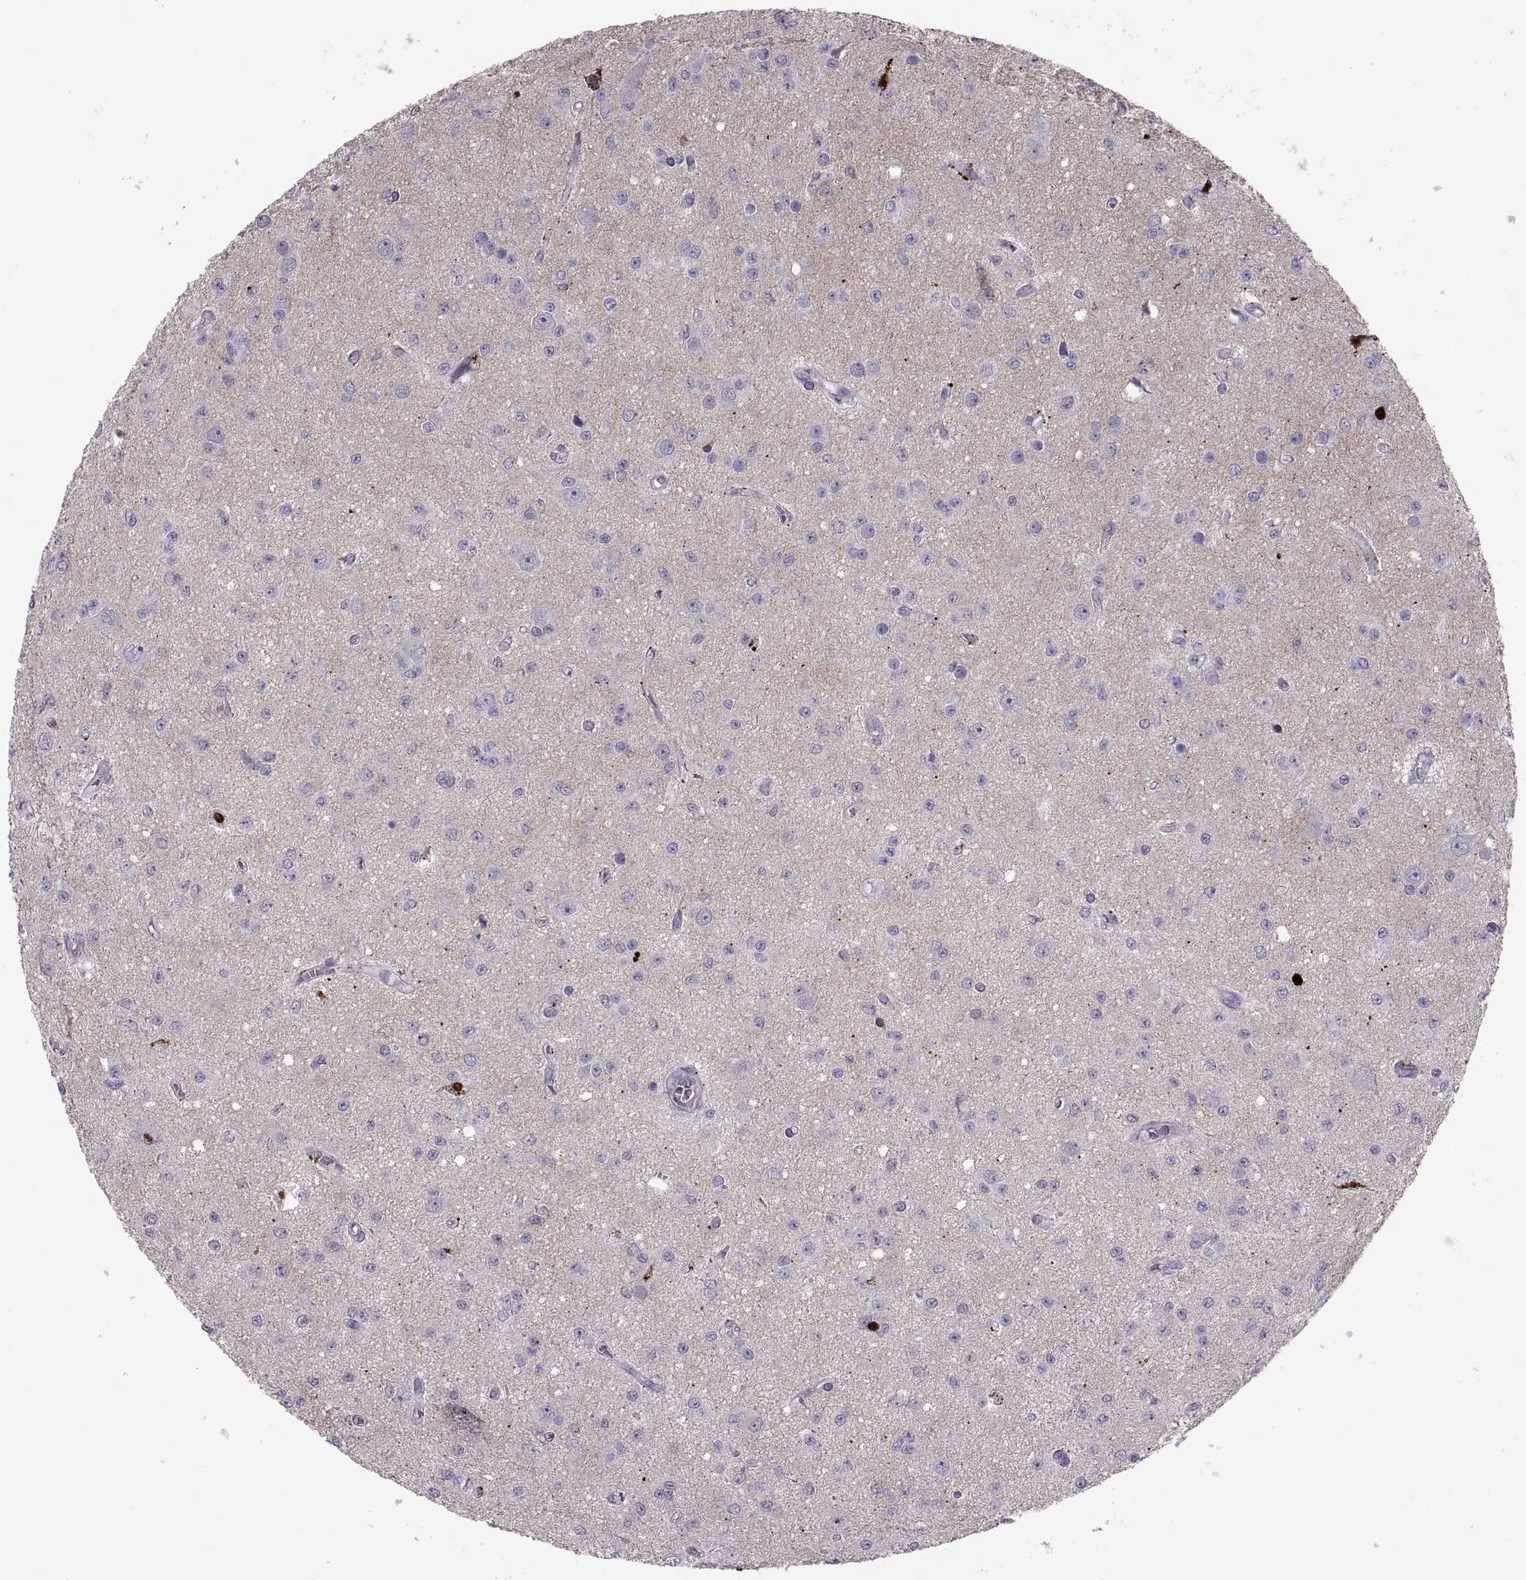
{"staining": {"intensity": "negative", "quantity": "none", "location": "none"}, "tissue": "glioma", "cell_type": "Tumor cells", "image_type": "cancer", "snomed": [{"axis": "morphology", "description": "Glioma, malignant, Low grade"}, {"axis": "topography", "description": "Brain"}], "caption": "Glioma stained for a protein using IHC shows no expression tumor cells.", "gene": "PTN", "patient": {"sex": "female", "age": 45}}